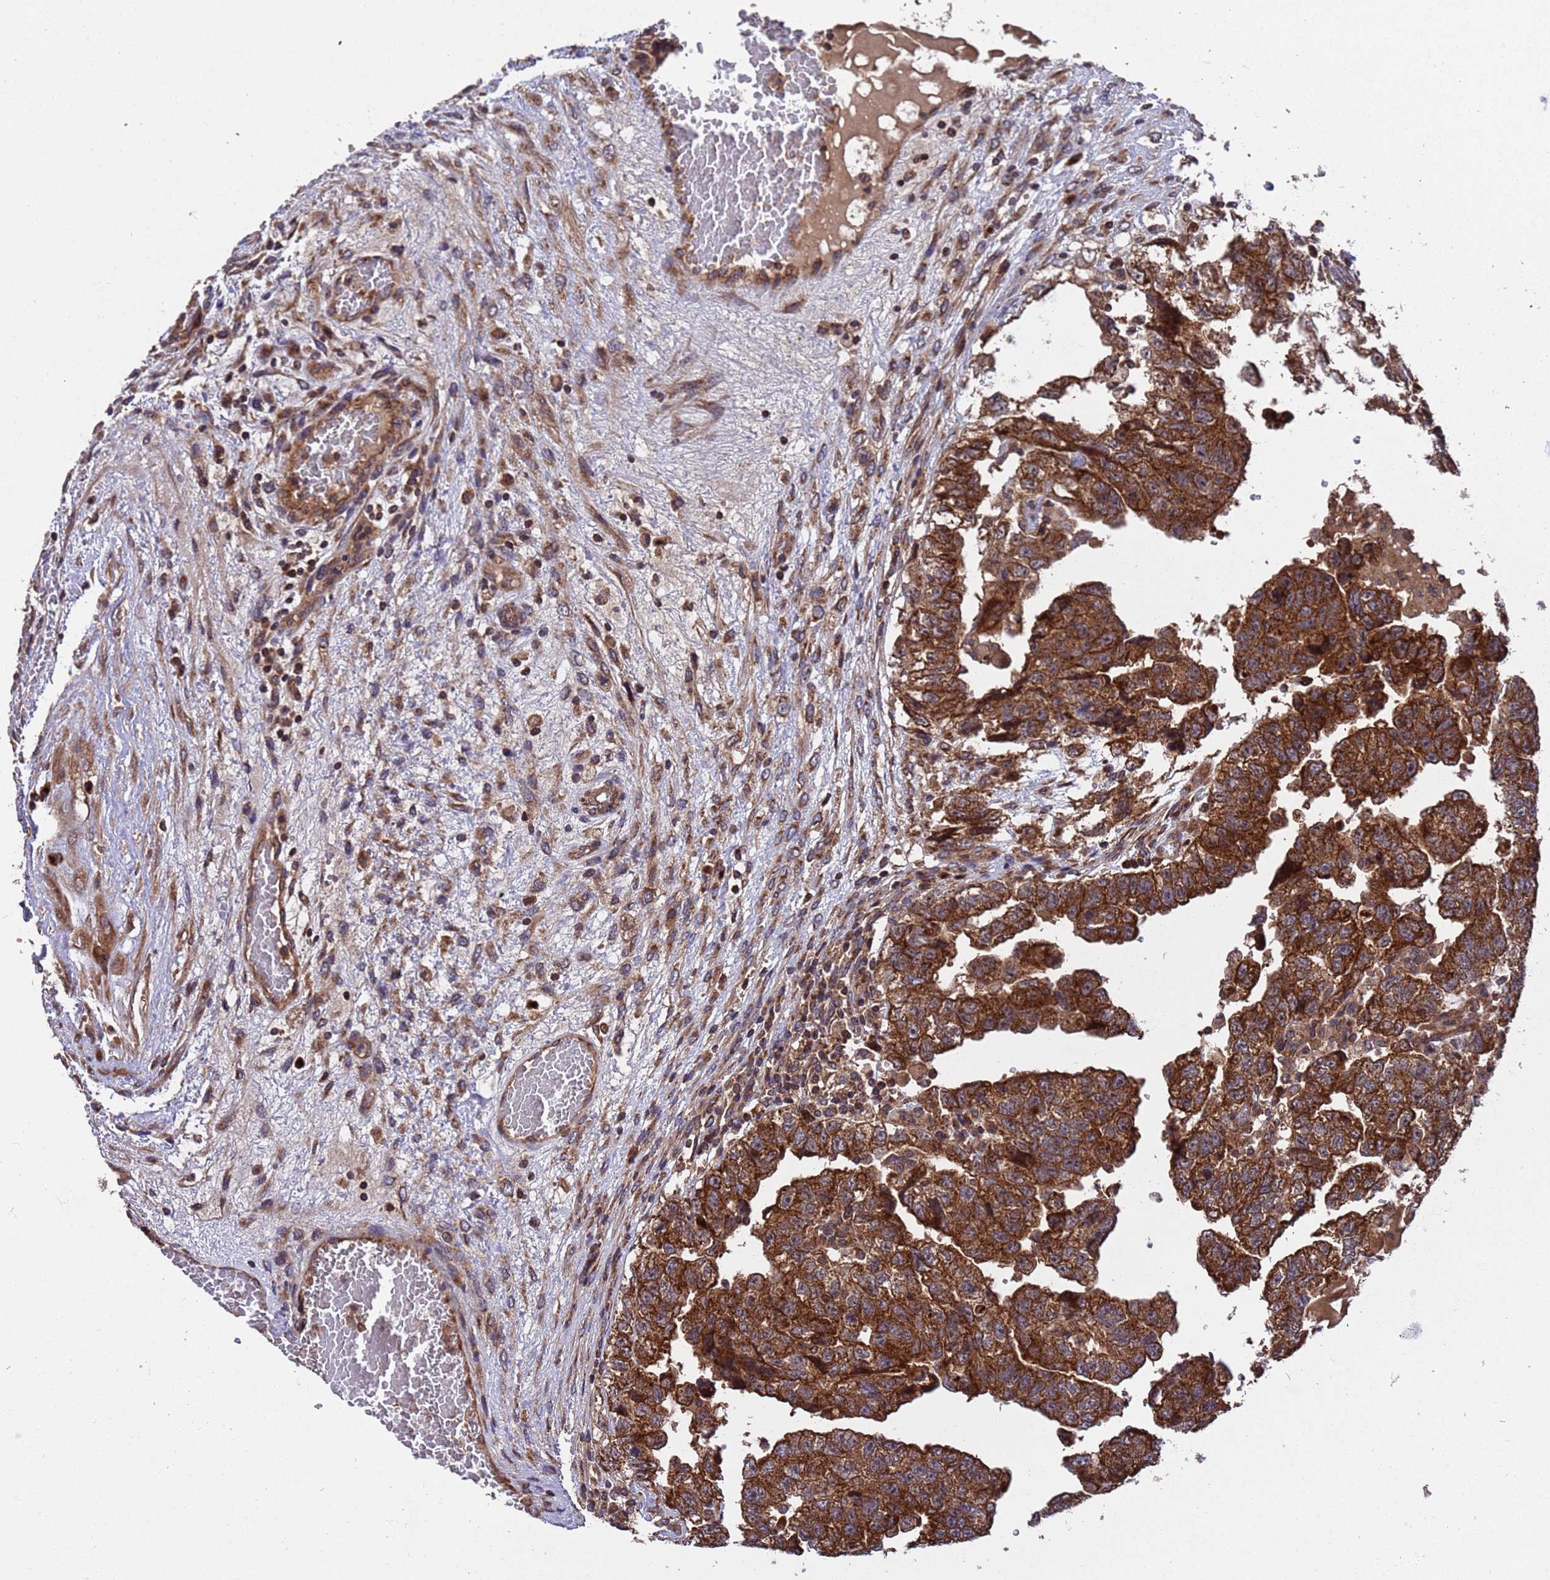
{"staining": {"intensity": "strong", "quantity": ">75%", "location": "cytoplasmic/membranous"}, "tissue": "testis cancer", "cell_type": "Tumor cells", "image_type": "cancer", "snomed": [{"axis": "morphology", "description": "Carcinoma, Embryonal, NOS"}, {"axis": "topography", "description": "Testis"}], "caption": "Approximately >75% of tumor cells in human testis embryonal carcinoma show strong cytoplasmic/membranous protein positivity as visualized by brown immunohistochemical staining.", "gene": "TSR3", "patient": {"sex": "male", "age": 36}}